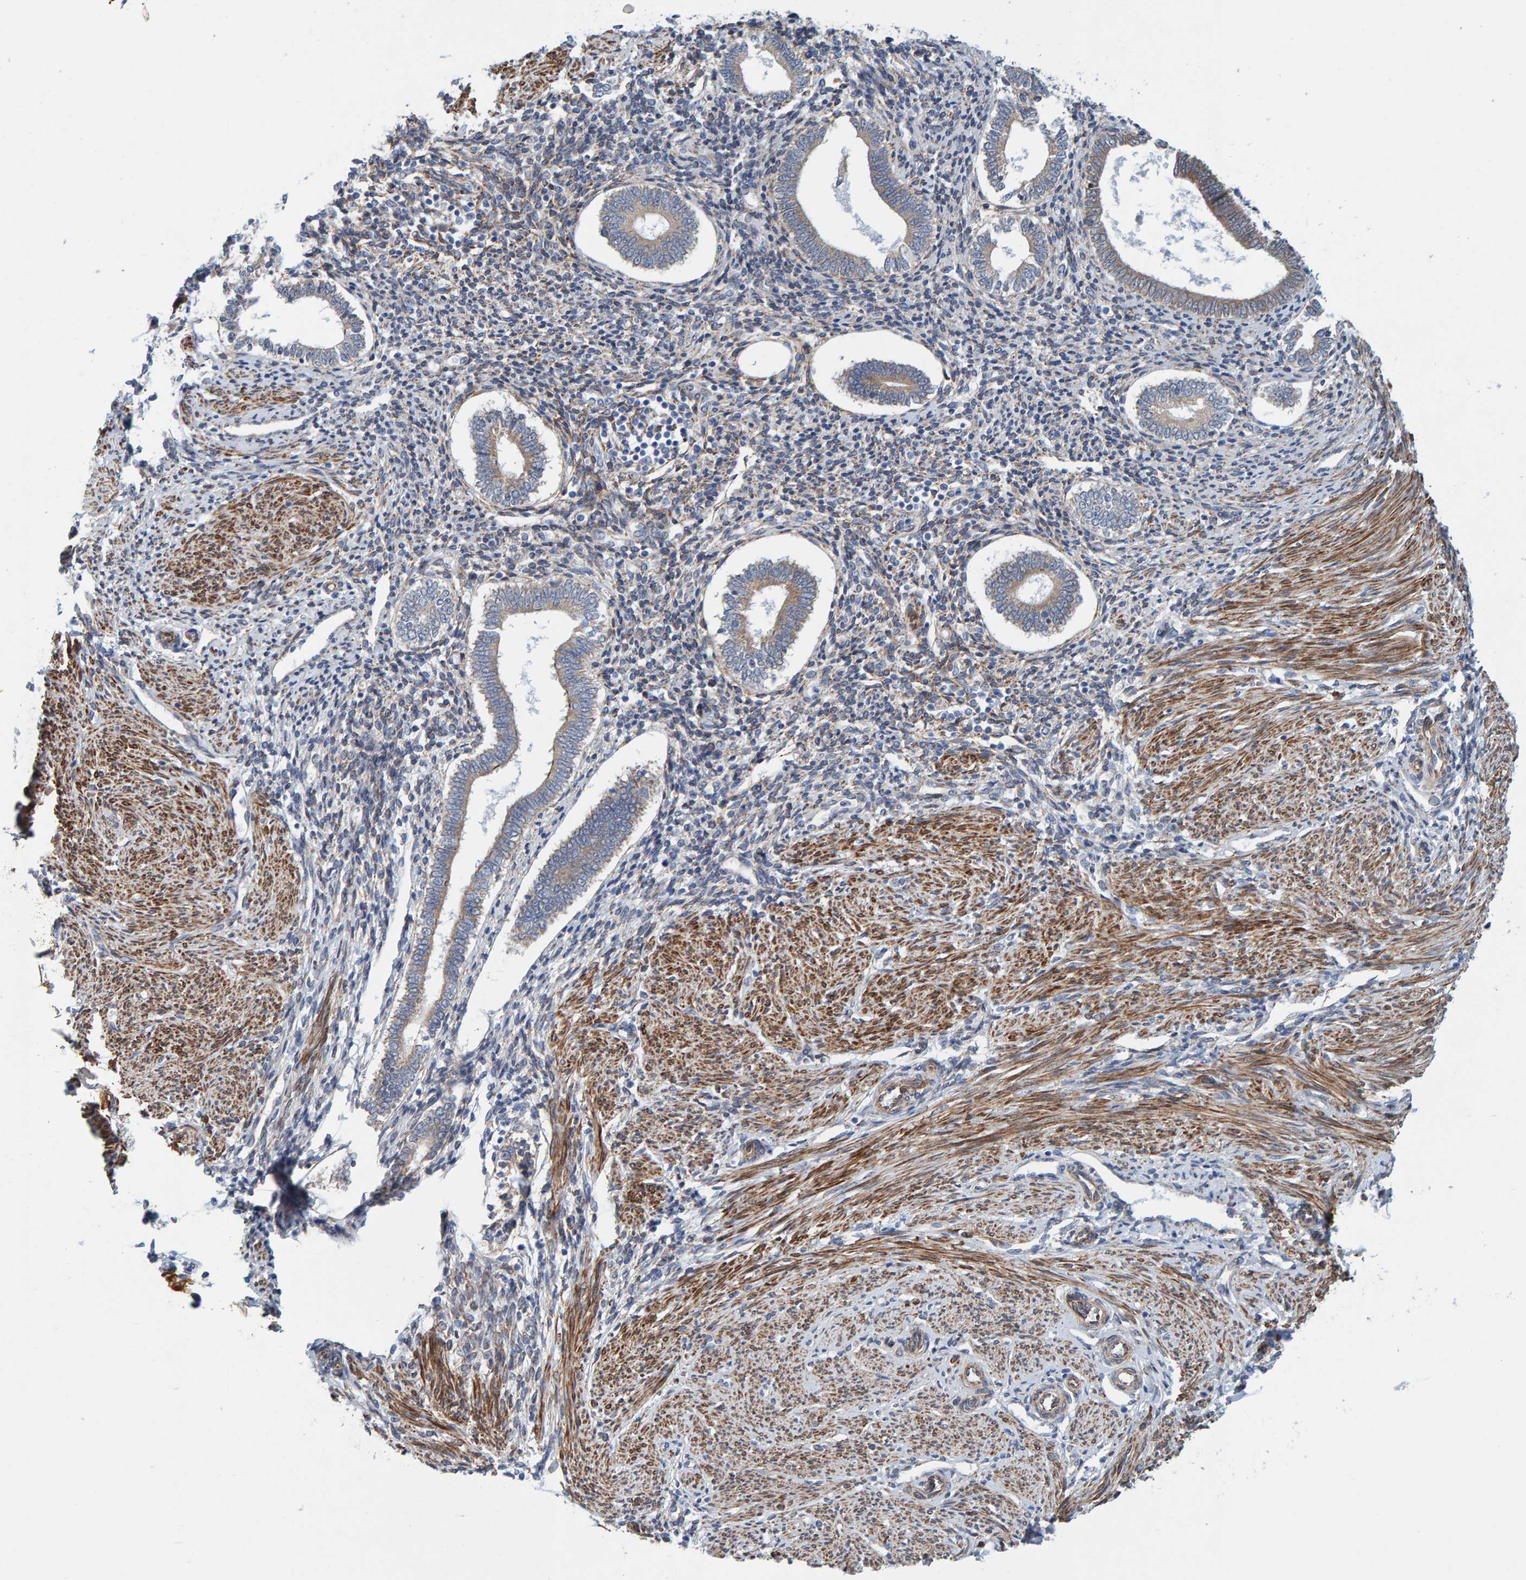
{"staining": {"intensity": "moderate", "quantity": "<25%", "location": "cytoplasmic/membranous"}, "tissue": "endometrium", "cell_type": "Cells in endometrial stroma", "image_type": "normal", "snomed": [{"axis": "morphology", "description": "Normal tissue, NOS"}, {"axis": "topography", "description": "Endometrium"}], "caption": "About <25% of cells in endometrial stroma in benign endometrium demonstrate moderate cytoplasmic/membranous protein expression as visualized by brown immunohistochemical staining.", "gene": "MMP16", "patient": {"sex": "female", "age": 42}}